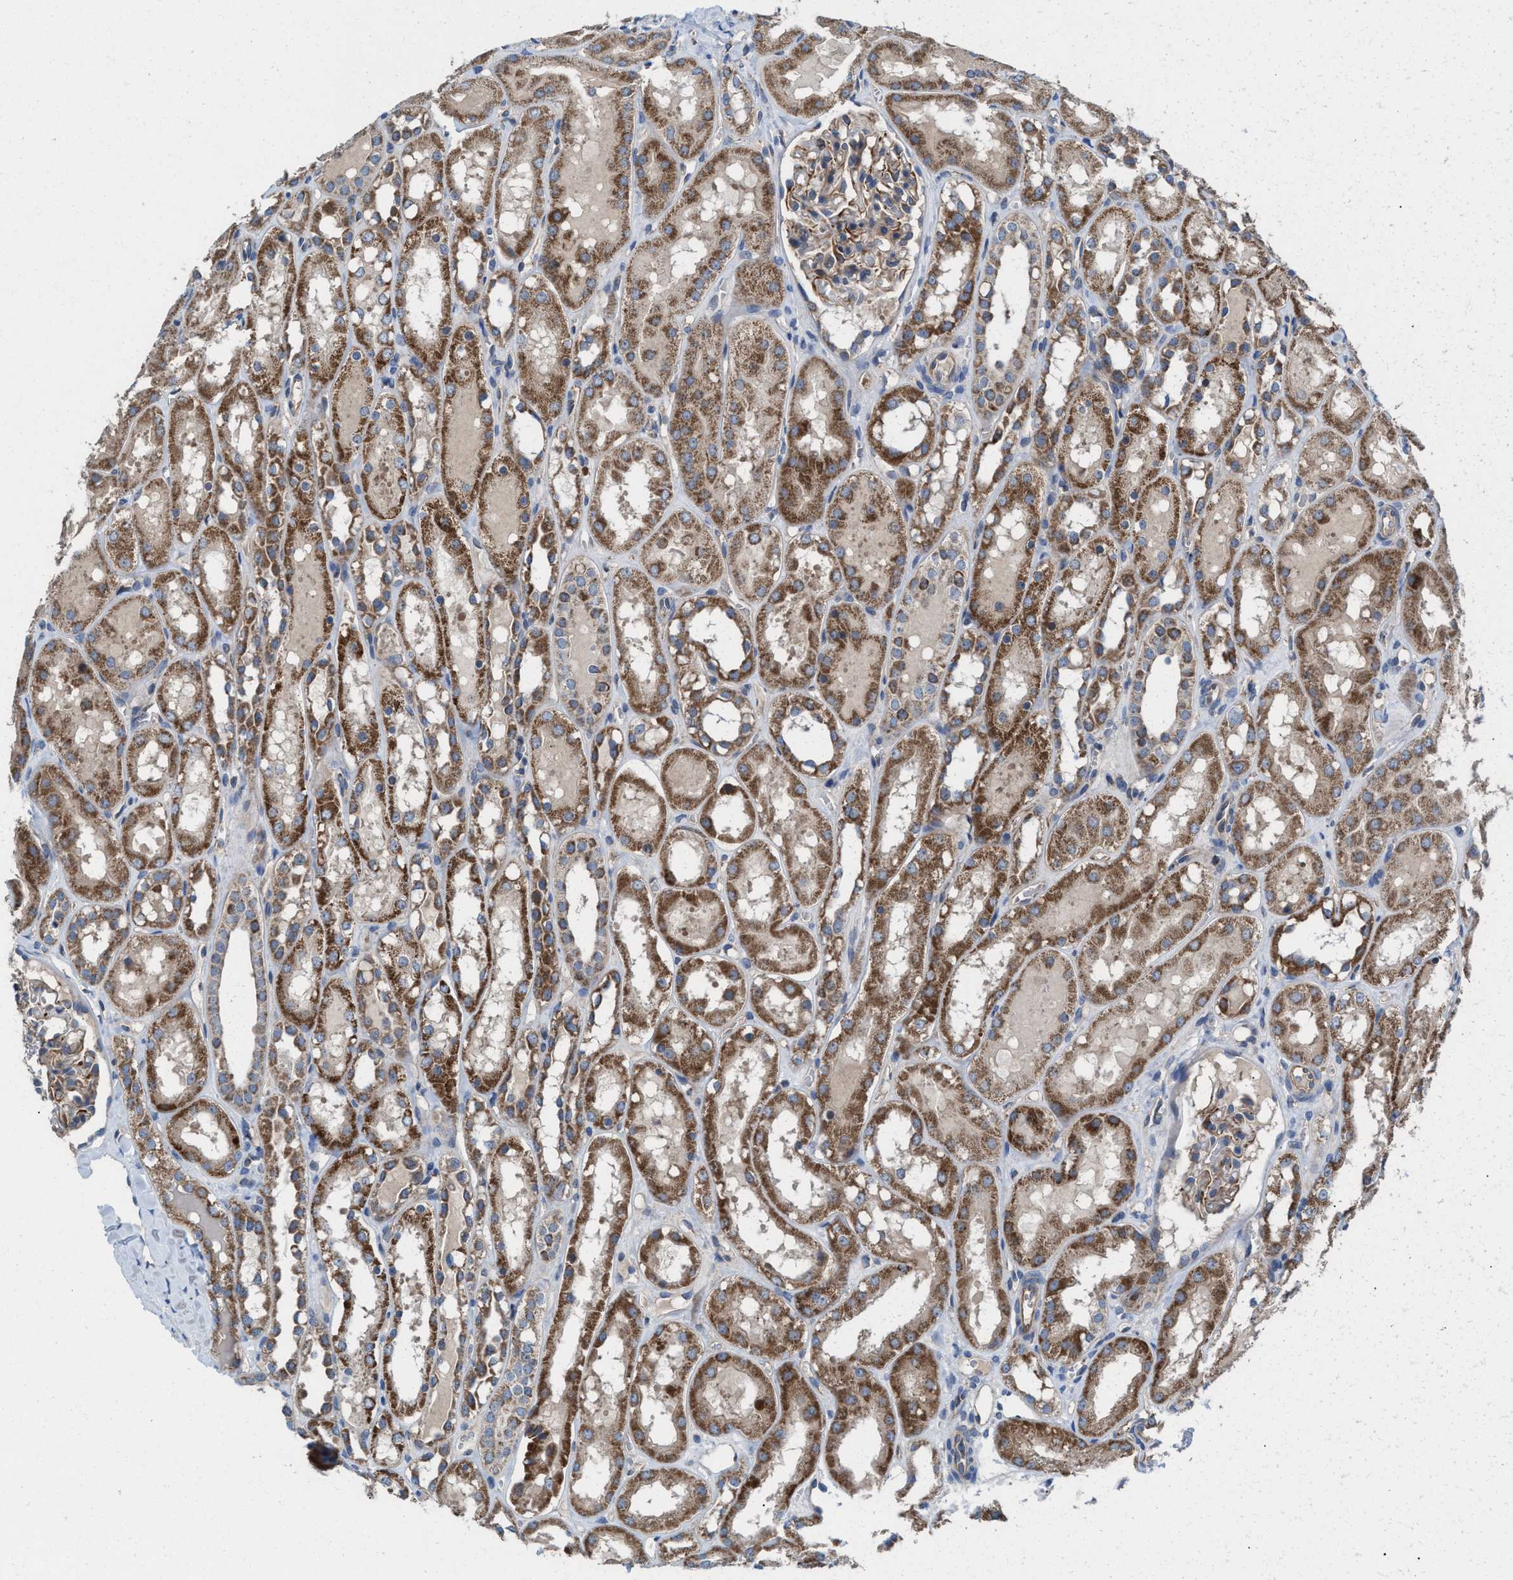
{"staining": {"intensity": "moderate", "quantity": "<25%", "location": "cytoplasmic/membranous"}, "tissue": "kidney", "cell_type": "Cells in glomeruli", "image_type": "normal", "snomed": [{"axis": "morphology", "description": "Normal tissue, NOS"}, {"axis": "topography", "description": "Kidney"}, {"axis": "topography", "description": "Urinary bladder"}], "caption": "Immunohistochemical staining of normal kidney reveals <25% levels of moderate cytoplasmic/membranous protein staining in about <25% of cells in glomeruli. (IHC, brightfield microscopy, high magnification).", "gene": "MRM1", "patient": {"sex": "male", "age": 16}}